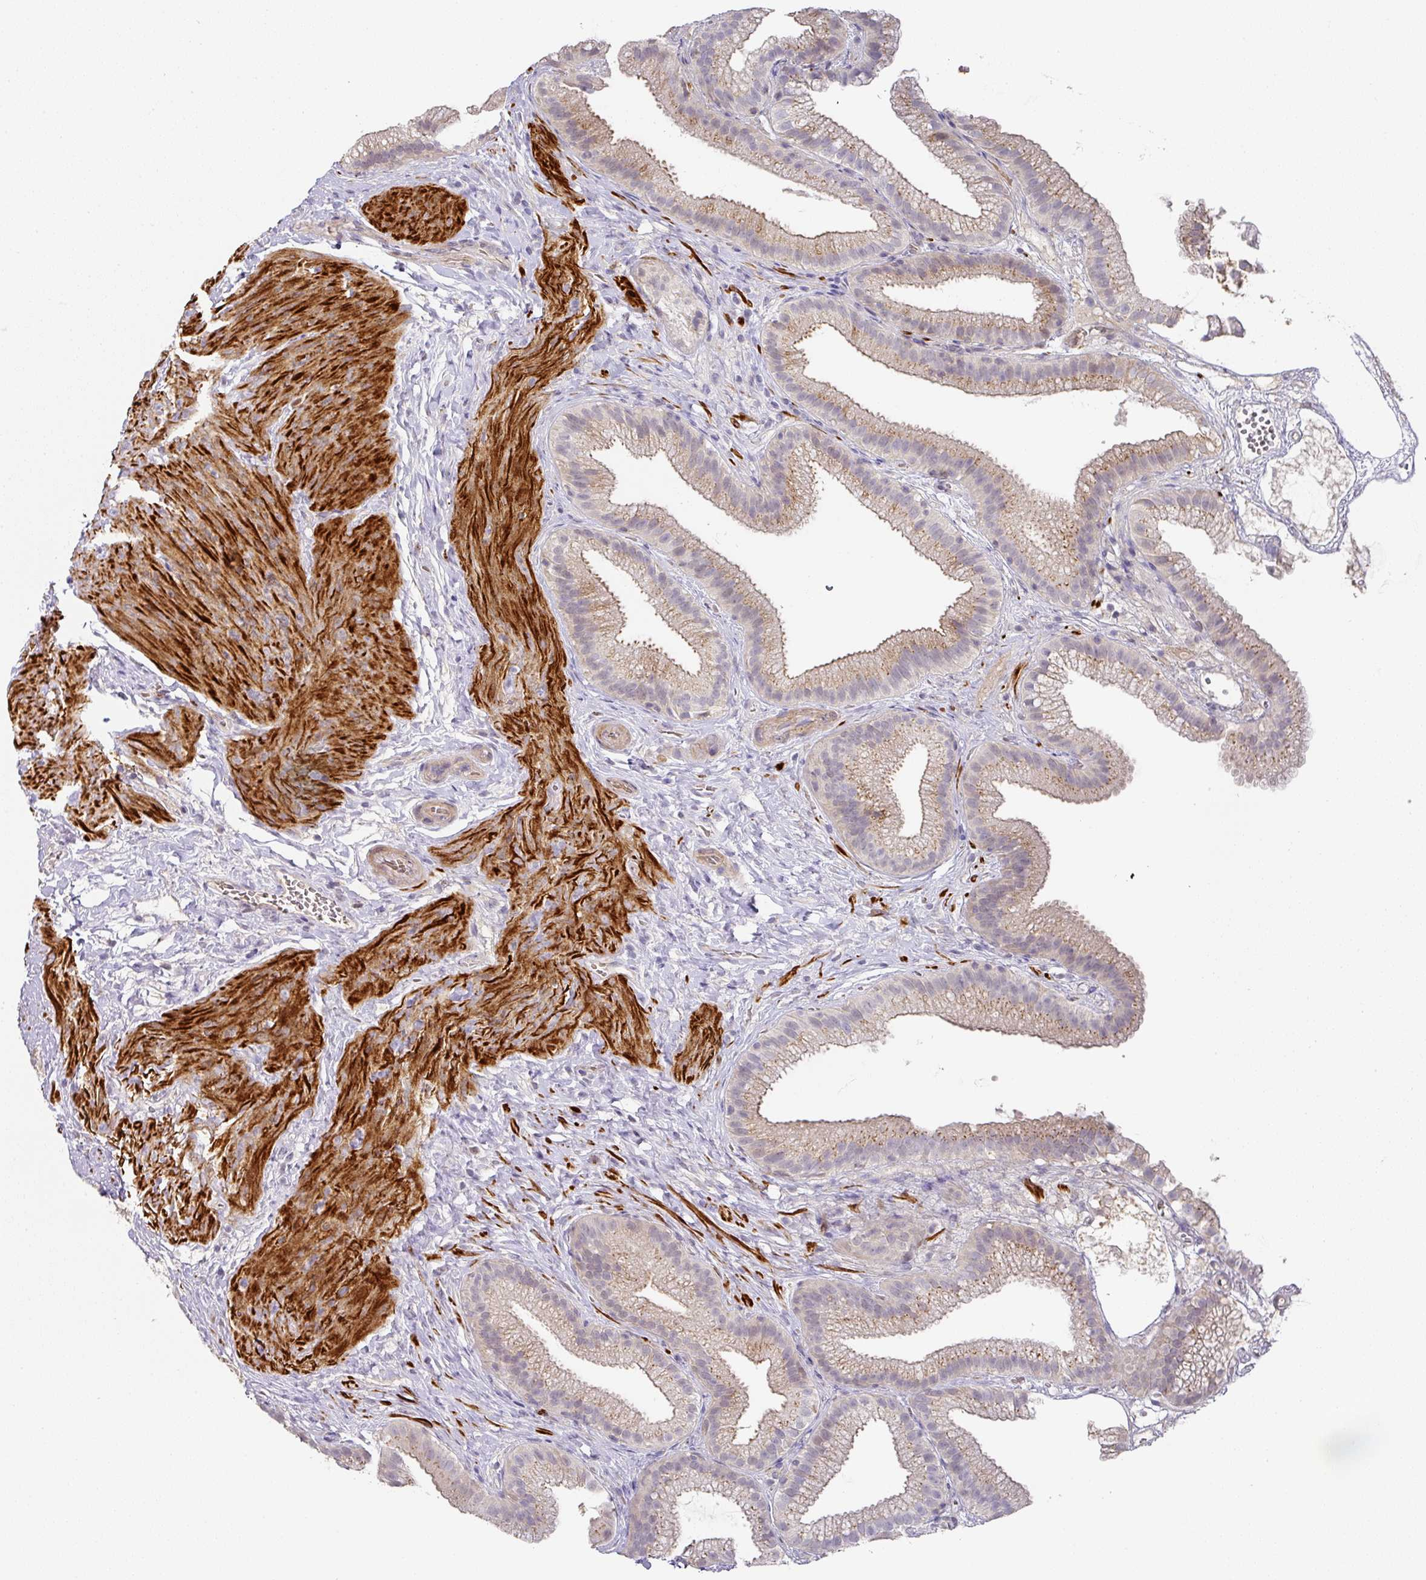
{"staining": {"intensity": "weak", "quantity": "<25%", "location": "cytoplasmic/membranous"}, "tissue": "gallbladder", "cell_type": "Glandular cells", "image_type": "normal", "snomed": [{"axis": "morphology", "description": "Normal tissue, NOS"}, {"axis": "topography", "description": "Gallbladder"}], "caption": "Immunohistochemistry (IHC) of benign human gallbladder reveals no positivity in glandular cells. (Brightfield microscopy of DAB IHC at high magnification).", "gene": "TARM1", "patient": {"sex": "female", "age": 63}}